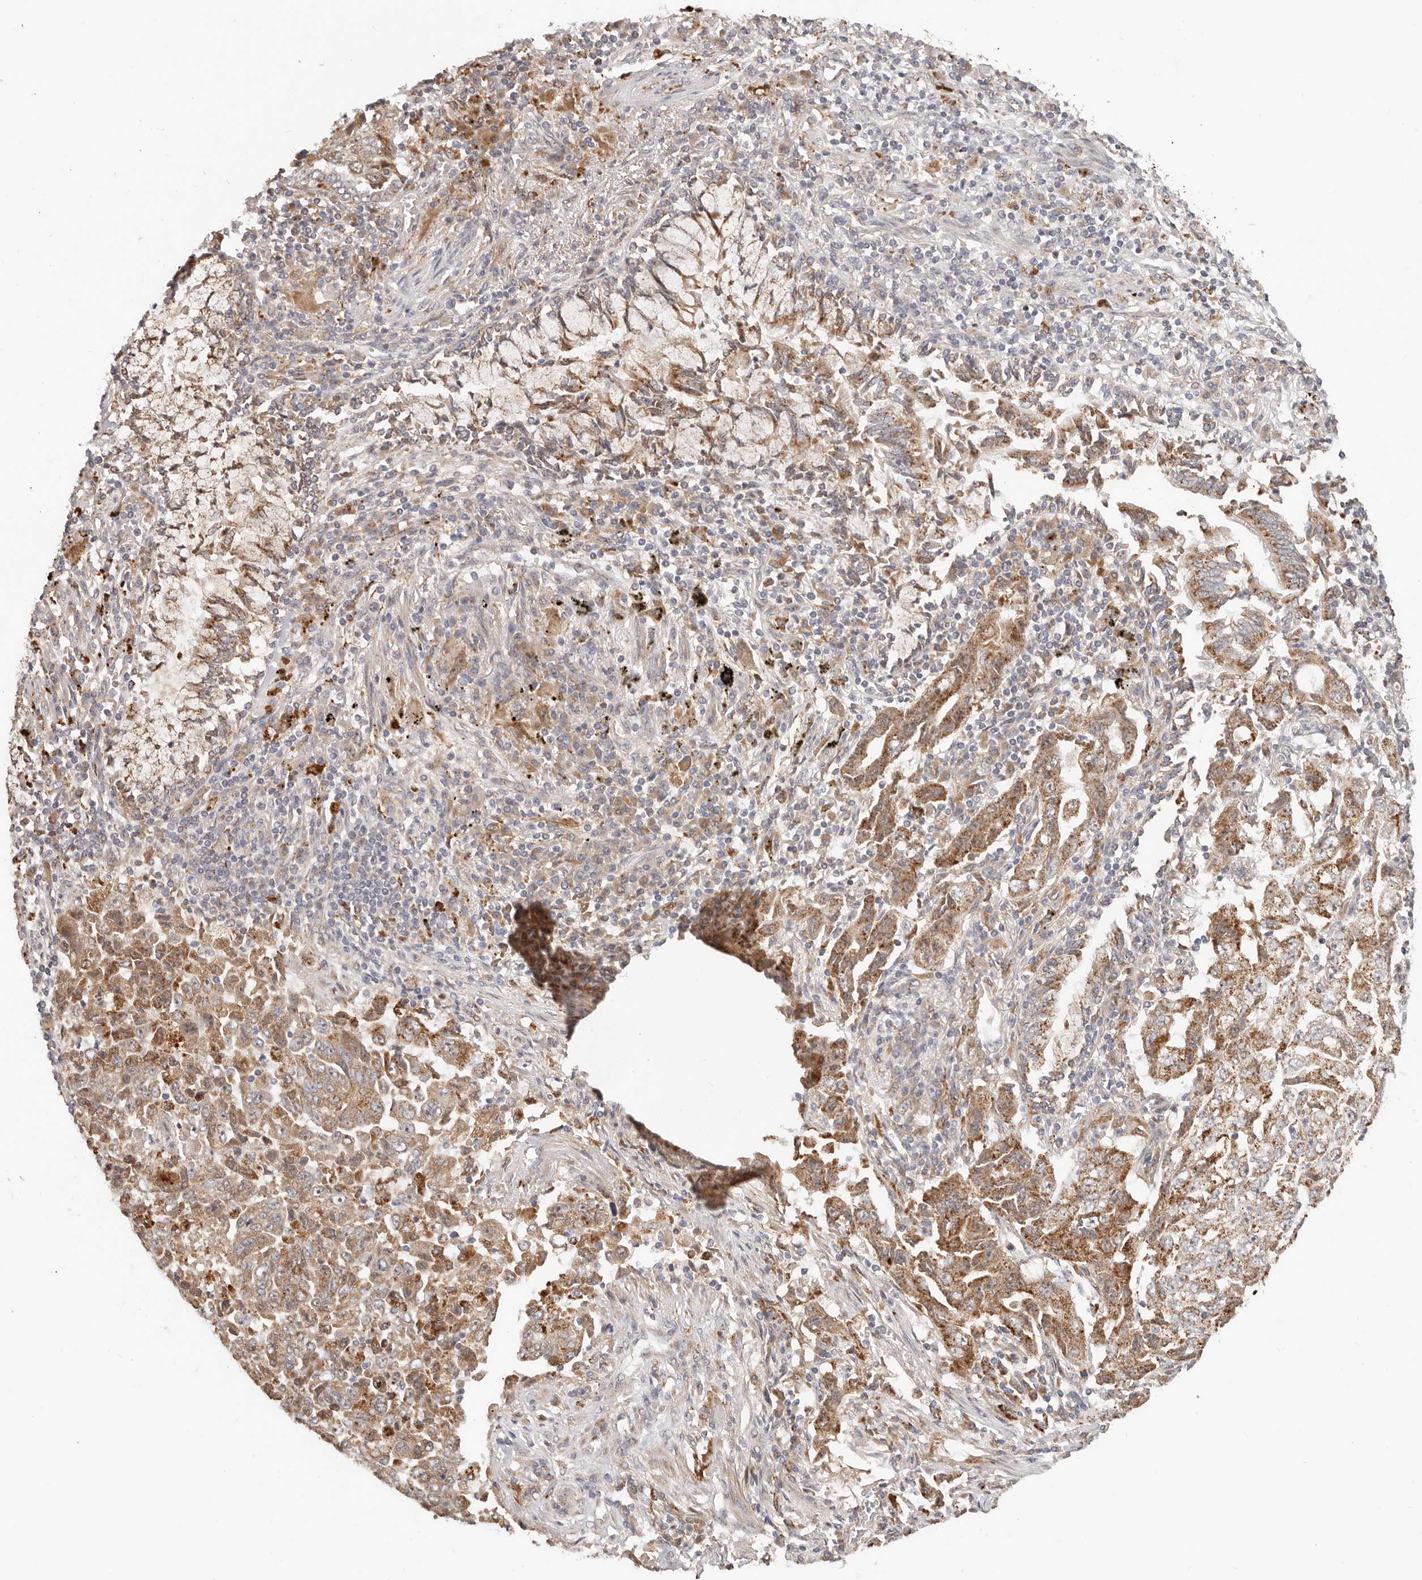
{"staining": {"intensity": "moderate", "quantity": ">75%", "location": "cytoplasmic/membranous"}, "tissue": "lung cancer", "cell_type": "Tumor cells", "image_type": "cancer", "snomed": [{"axis": "morphology", "description": "Adenocarcinoma, NOS"}, {"axis": "topography", "description": "Lung"}], "caption": "IHC photomicrograph of neoplastic tissue: human lung cancer stained using immunohistochemistry shows medium levels of moderate protein expression localized specifically in the cytoplasmic/membranous of tumor cells, appearing as a cytoplasmic/membranous brown color.", "gene": "ZRANB1", "patient": {"sex": "female", "age": 51}}